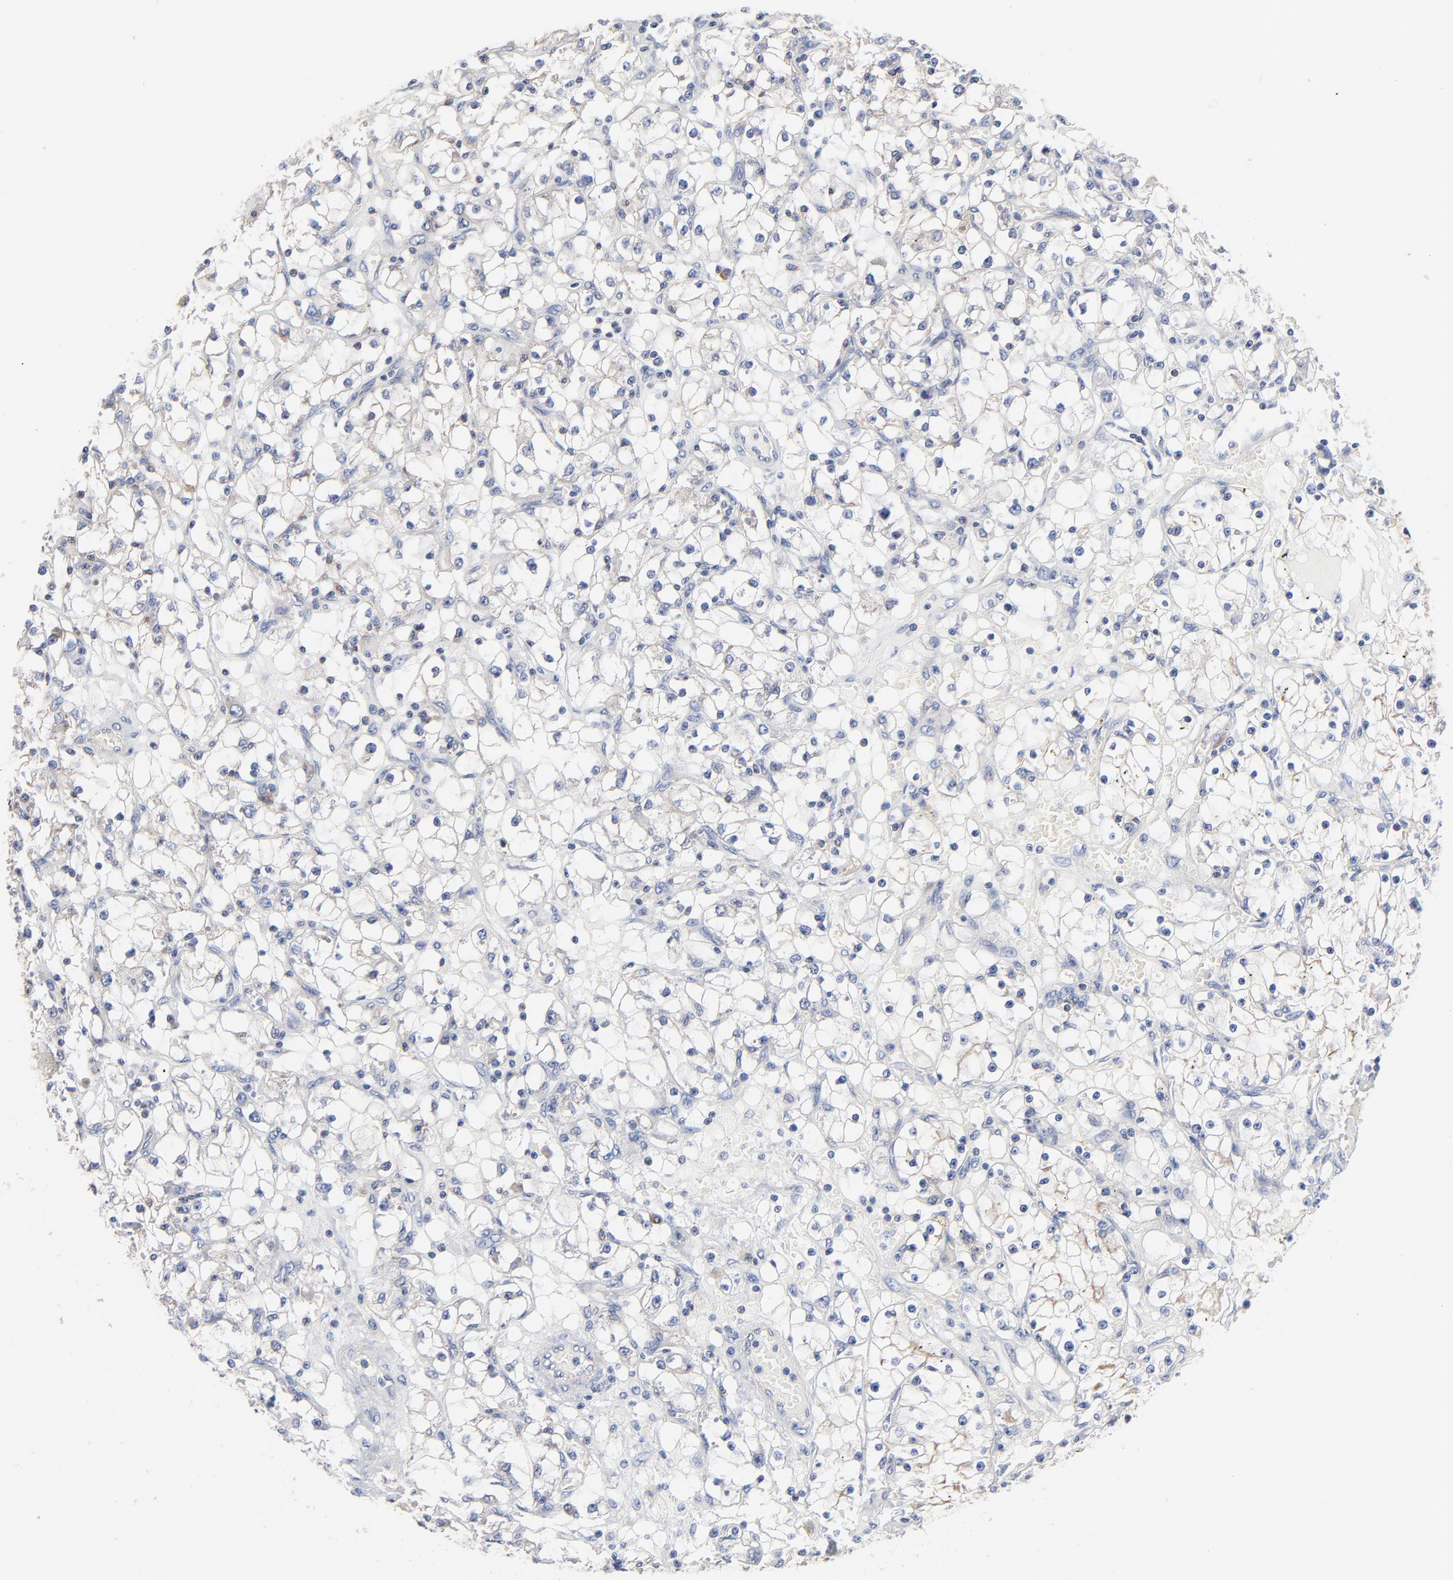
{"staining": {"intensity": "negative", "quantity": "none", "location": "none"}, "tissue": "renal cancer", "cell_type": "Tumor cells", "image_type": "cancer", "snomed": [{"axis": "morphology", "description": "Adenocarcinoma, NOS"}, {"axis": "topography", "description": "Kidney"}], "caption": "The immunohistochemistry (IHC) histopathology image has no significant expression in tumor cells of renal cancer (adenocarcinoma) tissue.", "gene": "CD2AP", "patient": {"sex": "male", "age": 56}}